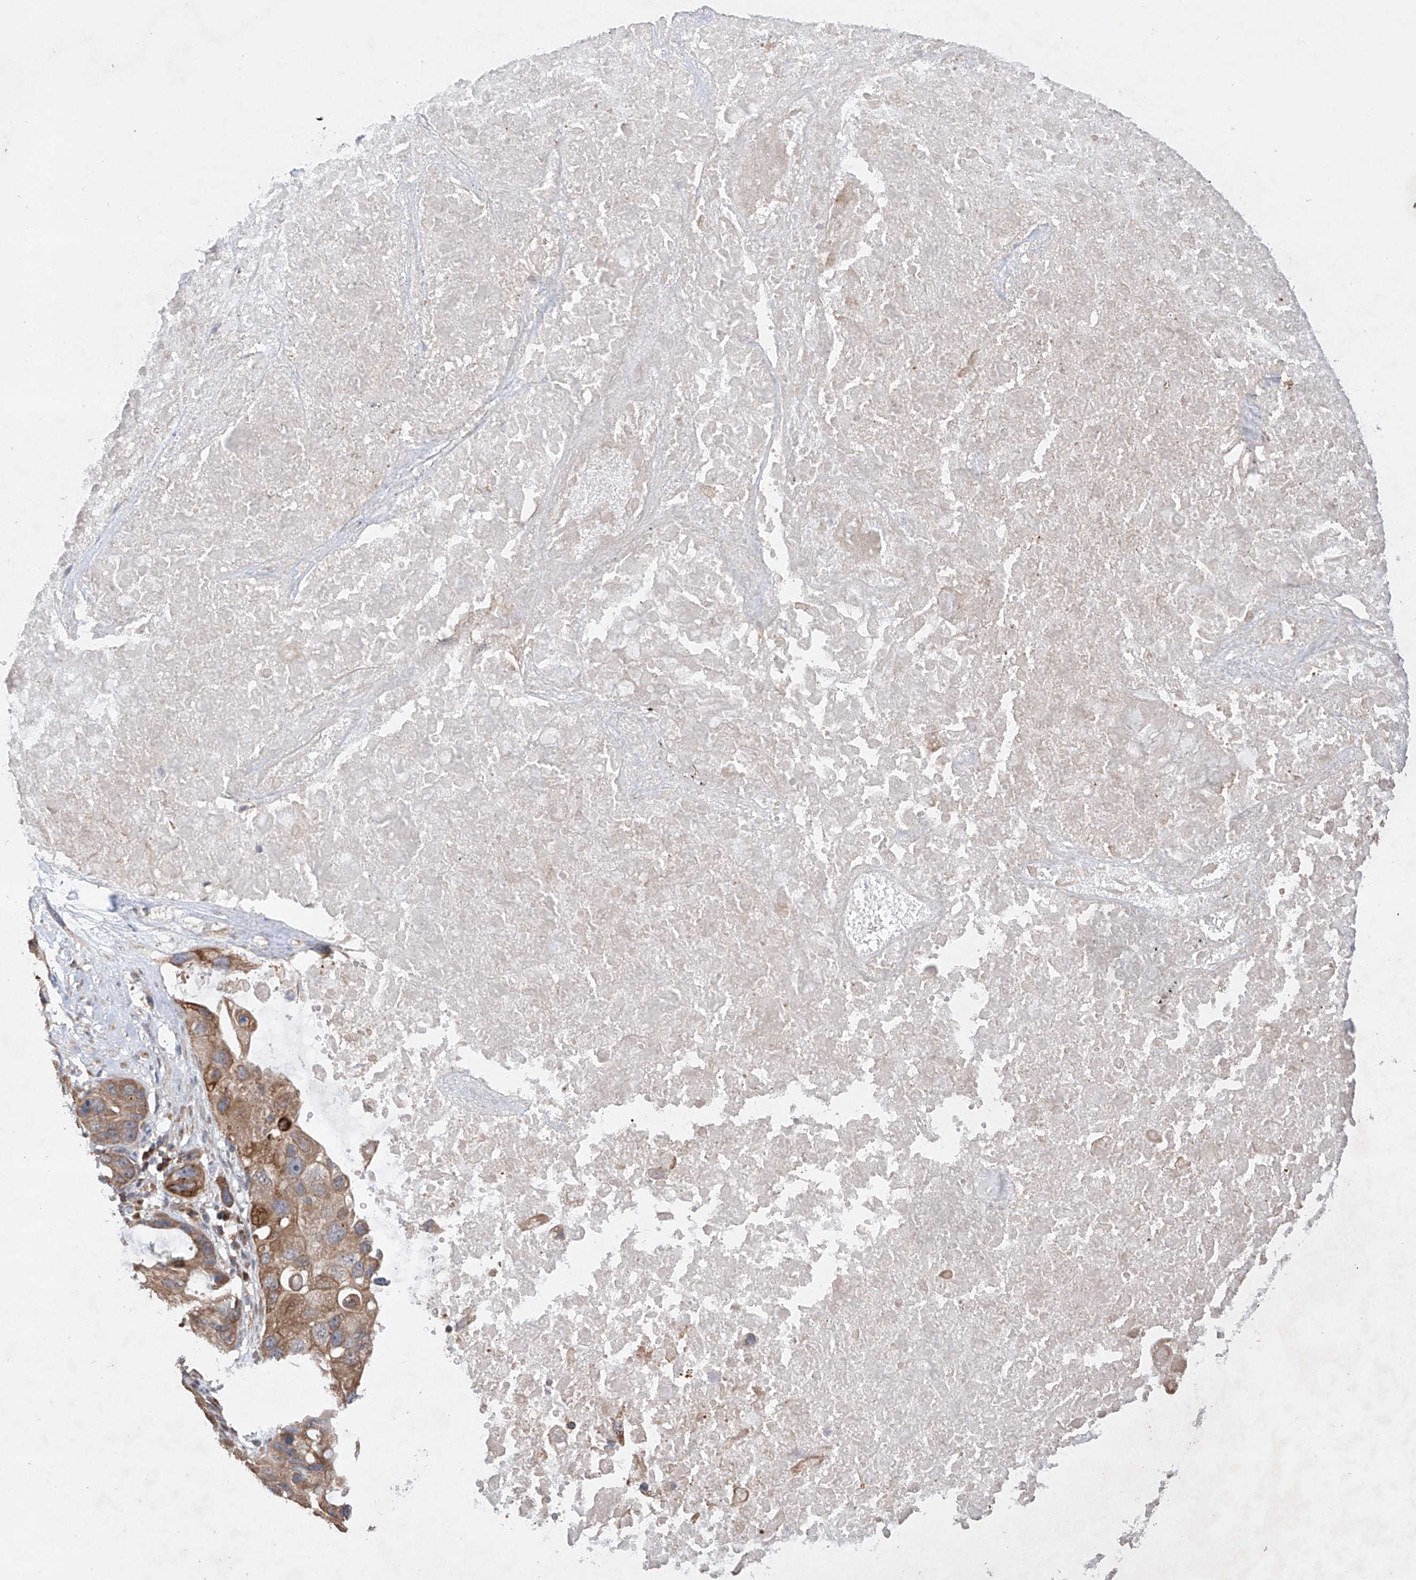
{"staining": {"intensity": "moderate", "quantity": ">75%", "location": "cytoplasmic/membranous"}, "tissue": "lung cancer", "cell_type": "Tumor cells", "image_type": "cancer", "snomed": [{"axis": "morphology", "description": "Squamous cell carcinoma, NOS"}, {"axis": "topography", "description": "Lung"}], "caption": "Lung cancer stained with a protein marker shows moderate staining in tumor cells.", "gene": "LURAP1", "patient": {"sex": "female", "age": 73}}